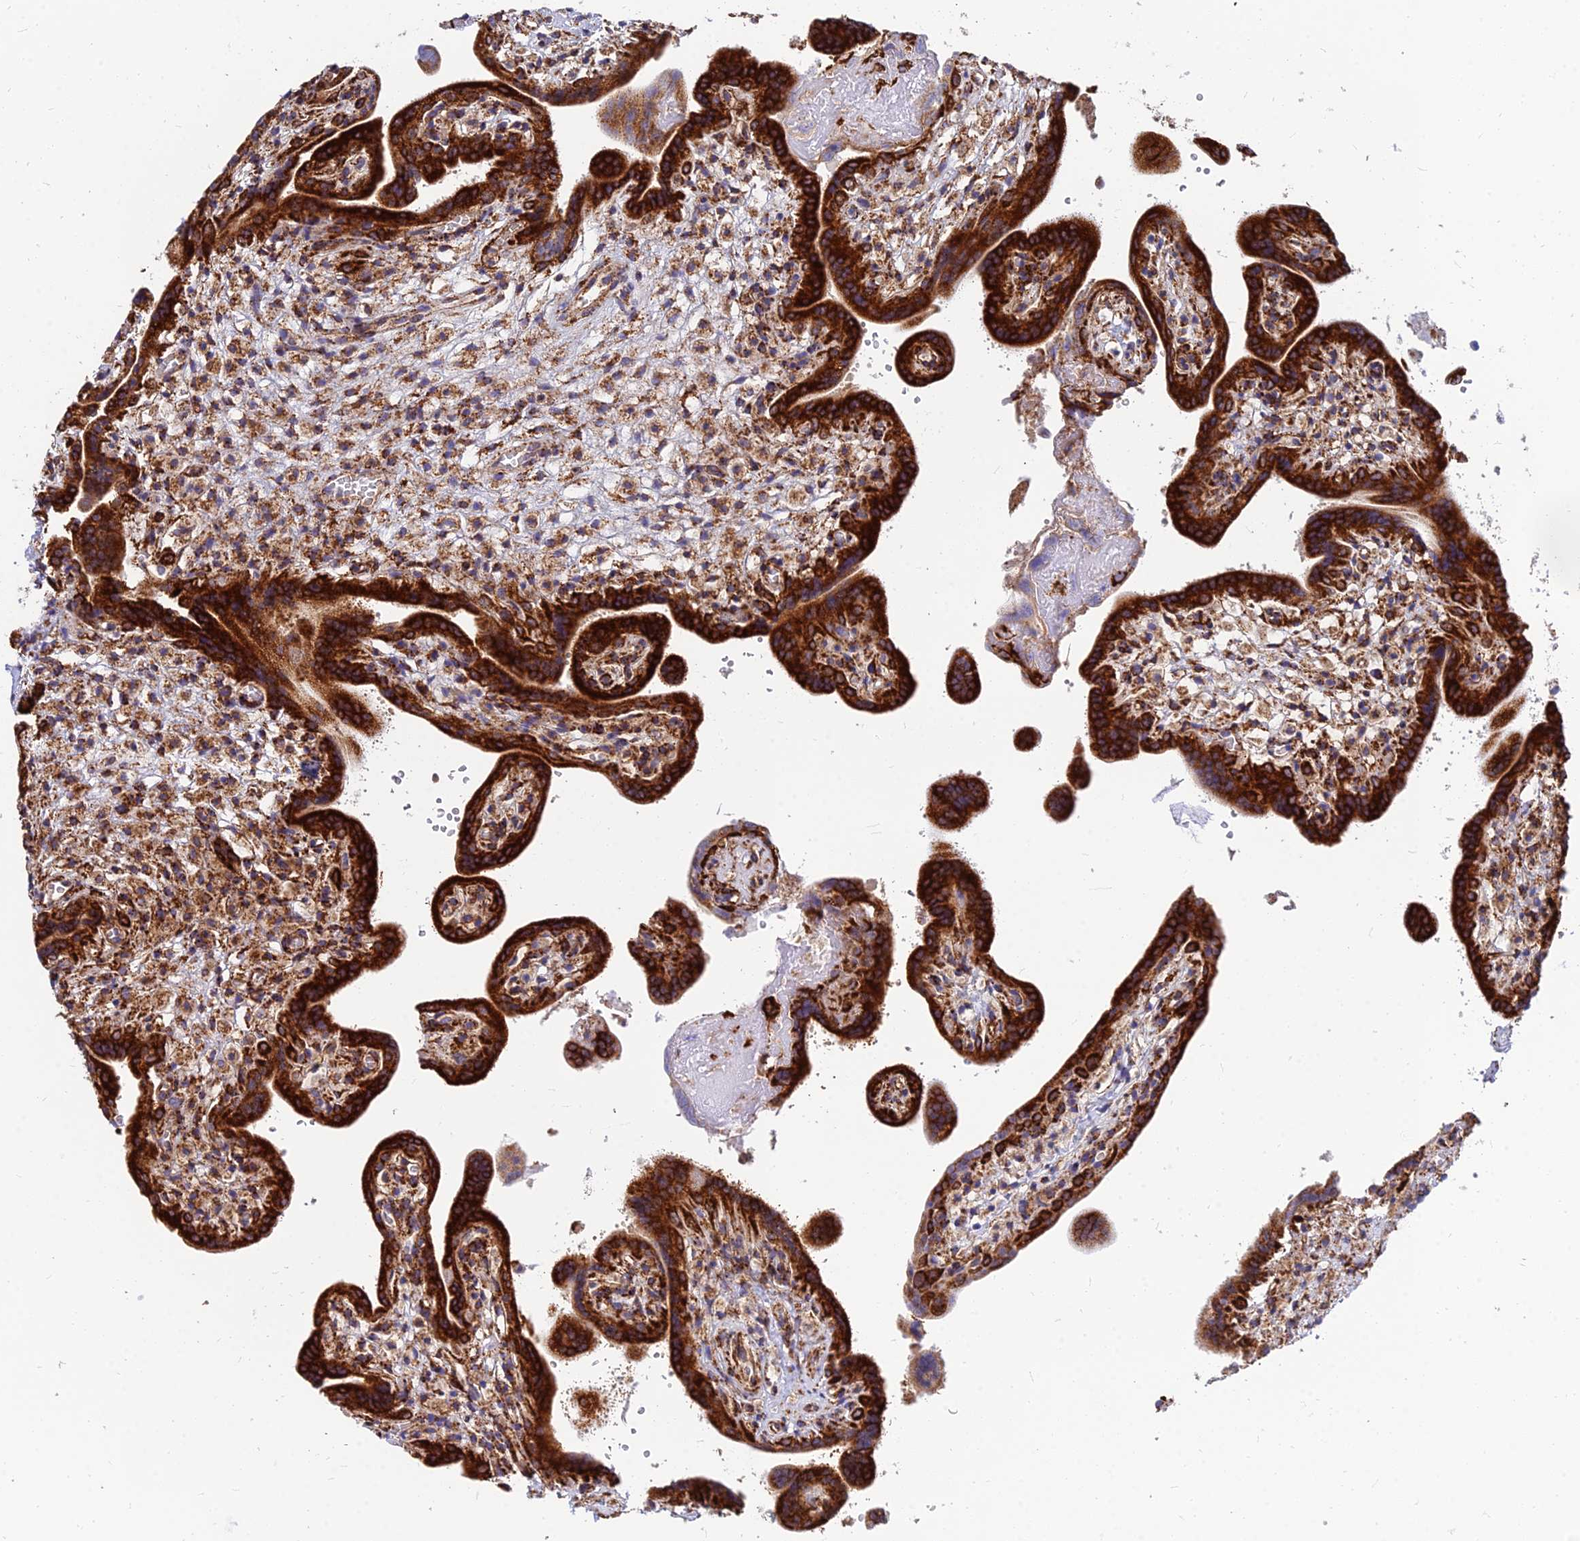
{"staining": {"intensity": "strong", "quantity": ">75%", "location": "cytoplasmic/membranous"}, "tissue": "placenta", "cell_type": "Trophoblastic cells", "image_type": "normal", "snomed": [{"axis": "morphology", "description": "Normal tissue, NOS"}, {"axis": "topography", "description": "Placenta"}], "caption": "DAB (3,3'-diaminobenzidine) immunohistochemical staining of normal placenta exhibits strong cytoplasmic/membranous protein expression in about >75% of trophoblastic cells.", "gene": "CCT6A", "patient": {"sex": "female", "age": 37}}